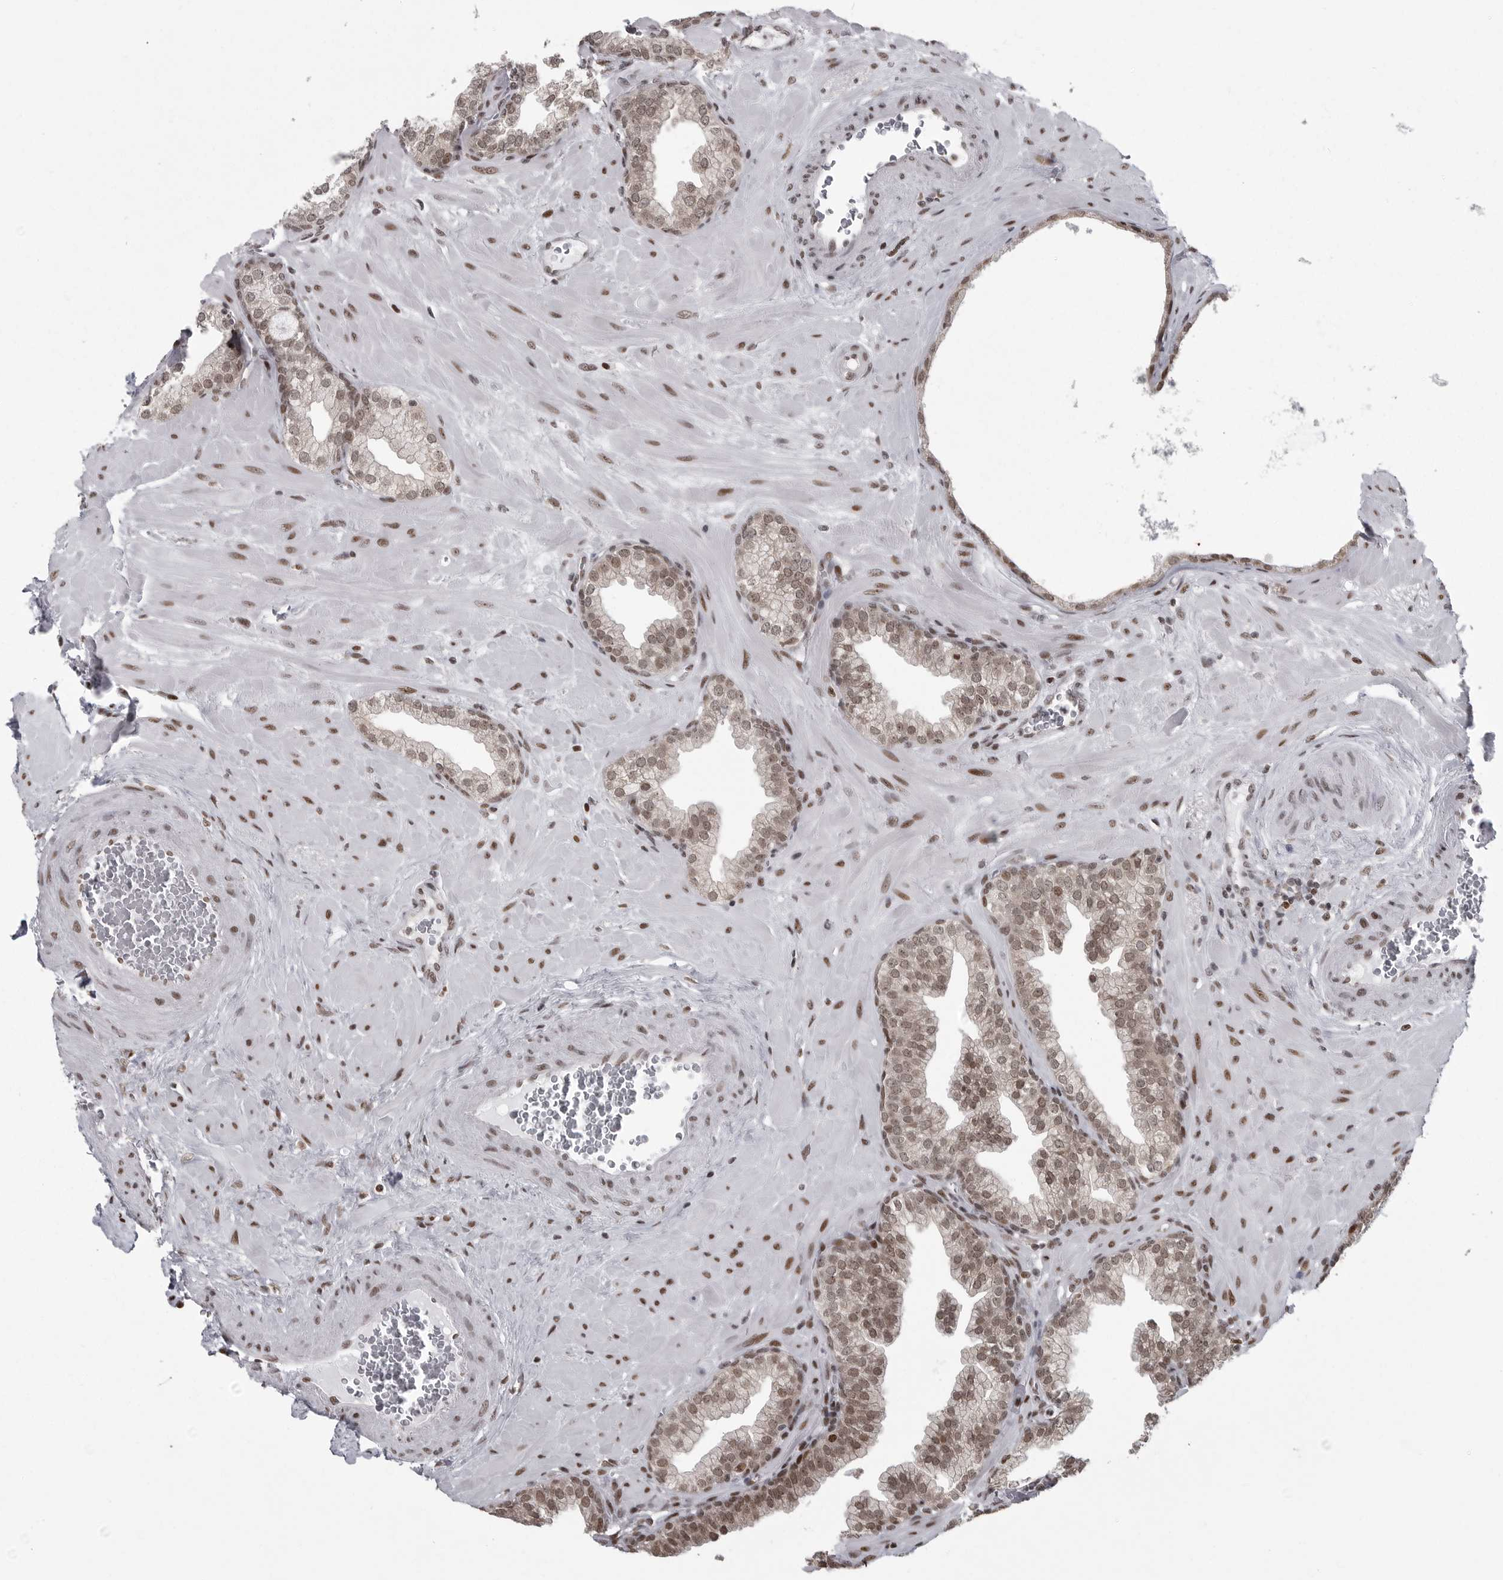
{"staining": {"intensity": "moderate", "quantity": "25%-75%", "location": "nuclear"}, "tissue": "prostate", "cell_type": "Glandular cells", "image_type": "normal", "snomed": [{"axis": "morphology", "description": "Normal tissue, NOS"}, {"axis": "morphology", "description": "Urothelial carcinoma, Low grade"}, {"axis": "topography", "description": "Urinary bladder"}, {"axis": "topography", "description": "Prostate"}], "caption": "This micrograph demonstrates benign prostate stained with IHC to label a protein in brown. The nuclear of glandular cells show moderate positivity for the protein. Nuclei are counter-stained blue.", "gene": "YAF2", "patient": {"sex": "male", "age": 60}}